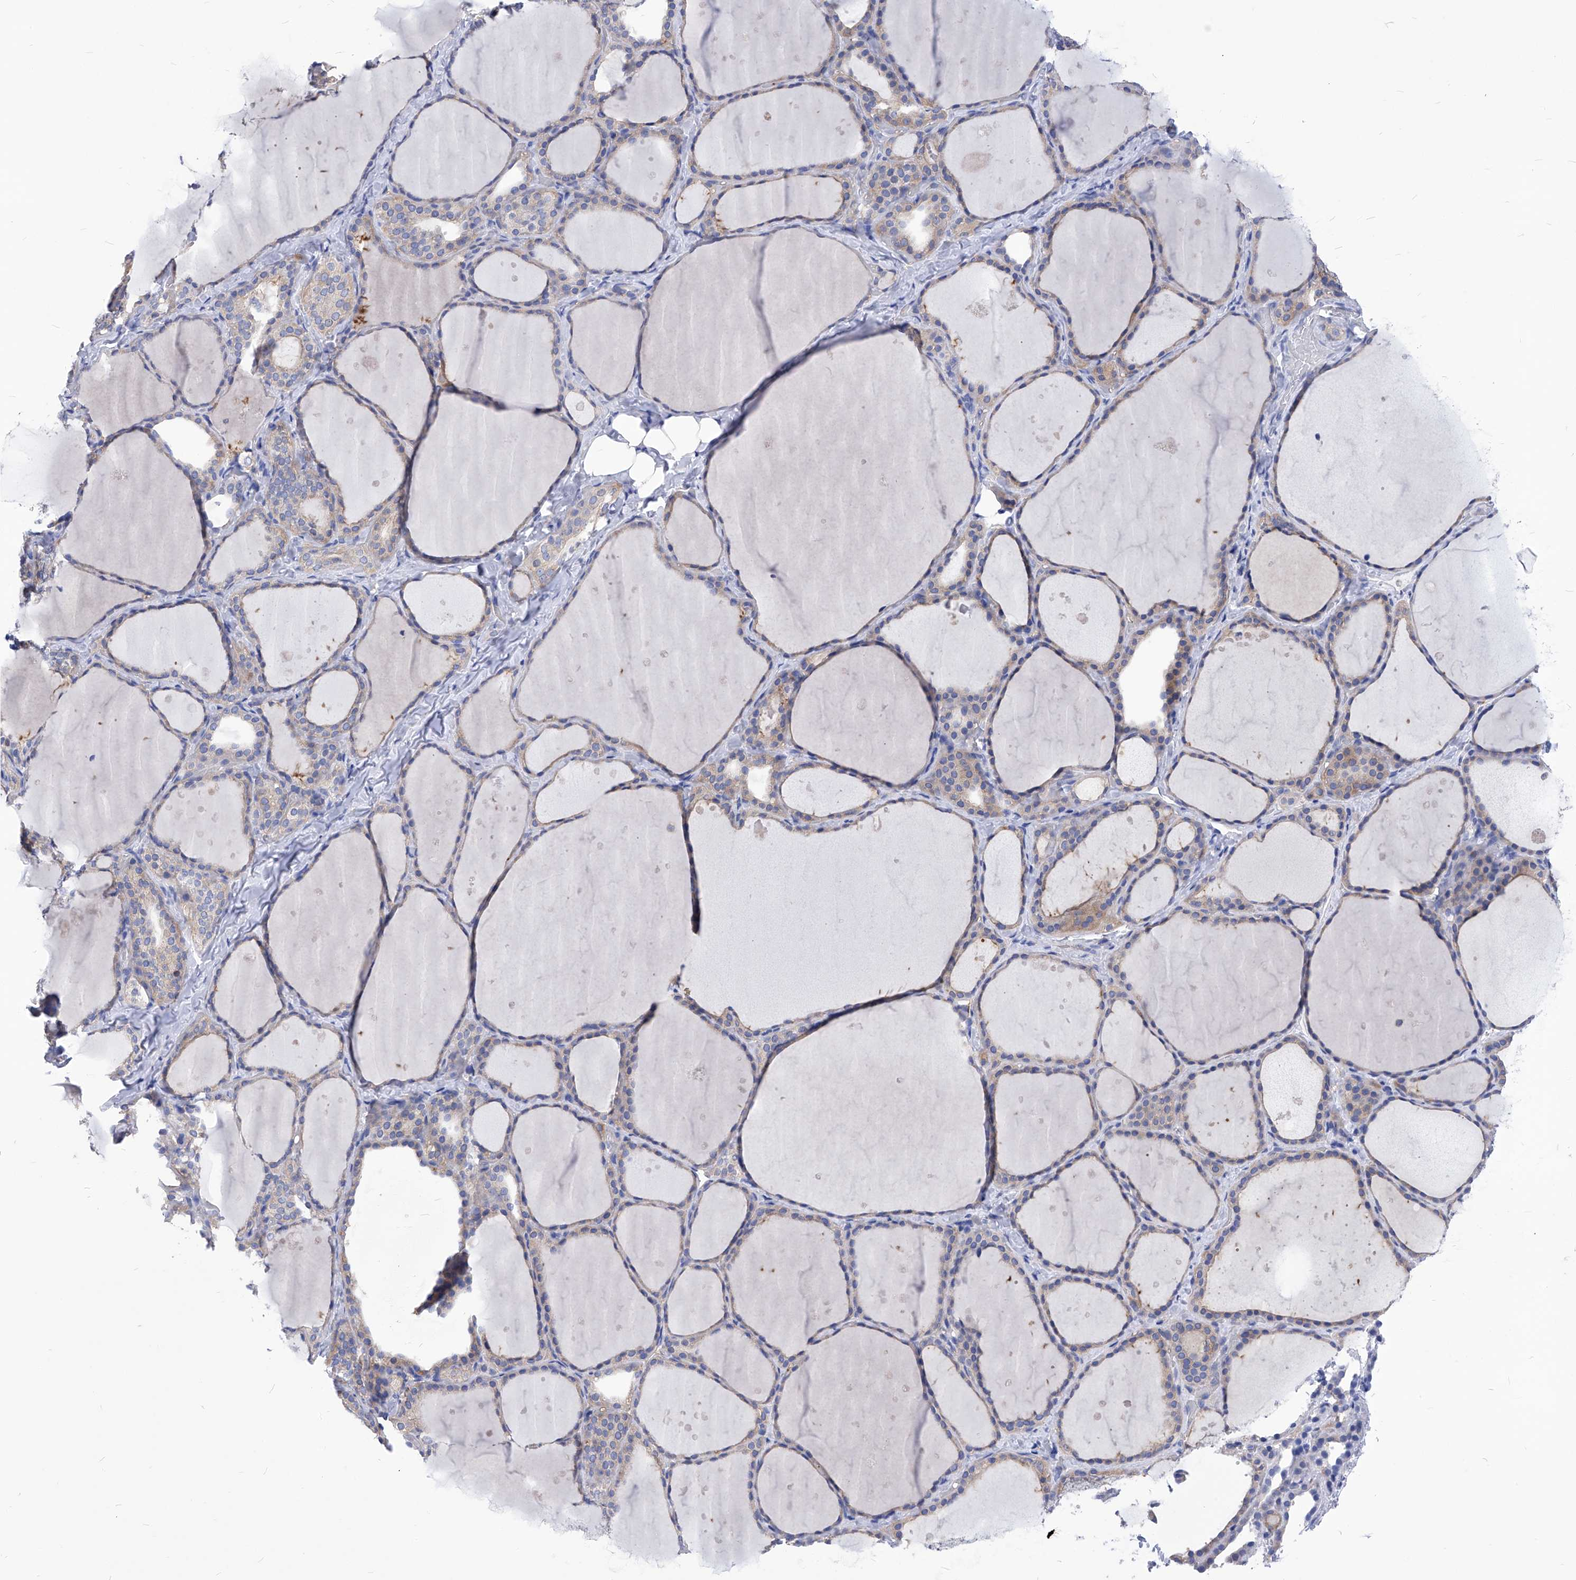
{"staining": {"intensity": "weak", "quantity": "25%-75%", "location": "cytoplasmic/membranous"}, "tissue": "thyroid gland", "cell_type": "Glandular cells", "image_type": "normal", "snomed": [{"axis": "morphology", "description": "Normal tissue, NOS"}, {"axis": "topography", "description": "Thyroid gland"}], "caption": "Protein staining reveals weak cytoplasmic/membranous expression in about 25%-75% of glandular cells in unremarkable thyroid gland. Nuclei are stained in blue.", "gene": "XPNPEP1", "patient": {"sex": "female", "age": 44}}